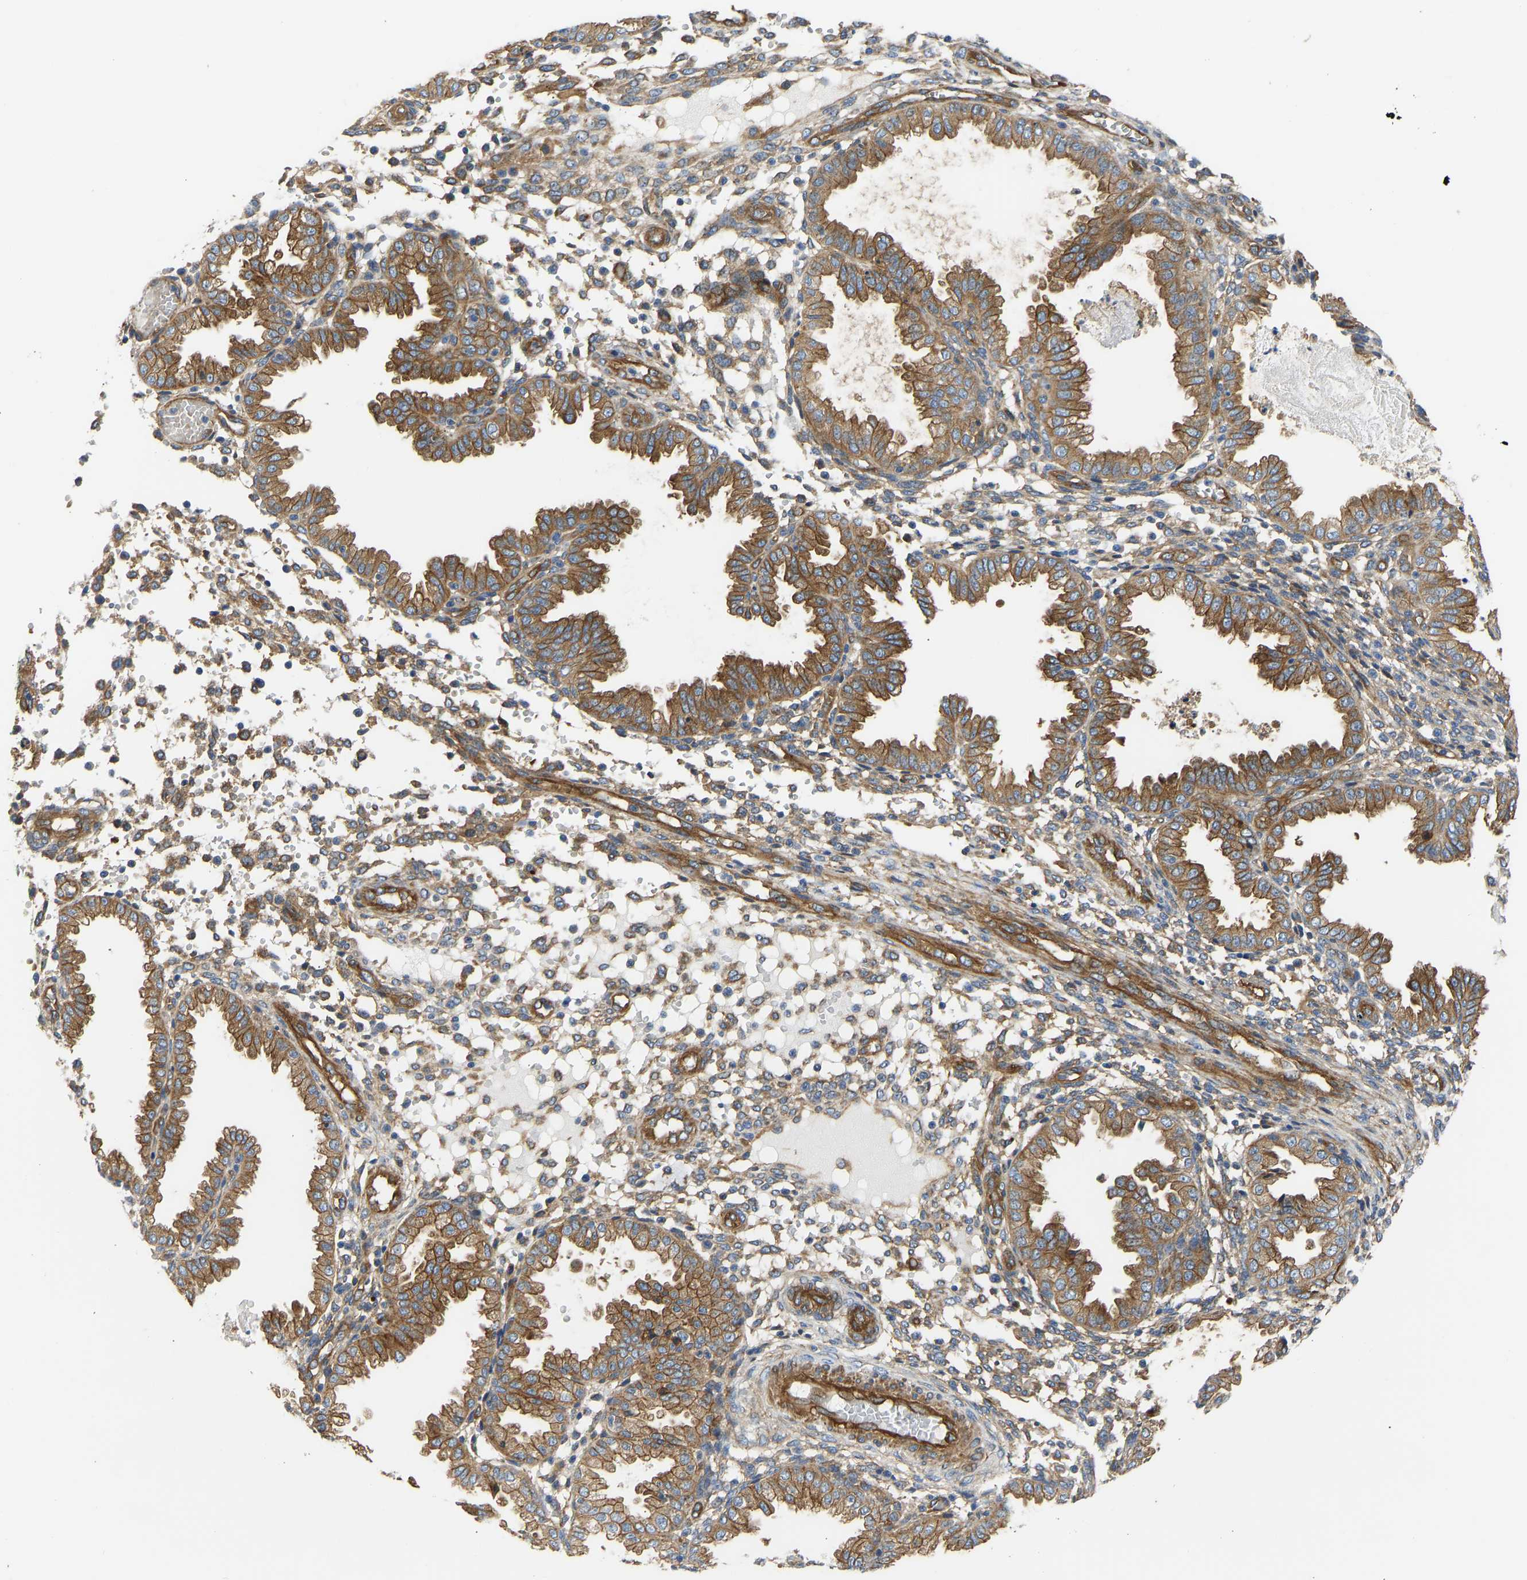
{"staining": {"intensity": "moderate", "quantity": ">75%", "location": "cytoplasmic/membranous"}, "tissue": "endometrium", "cell_type": "Cells in endometrial stroma", "image_type": "normal", "snomed": [{"axis": "morphology", "description": "Normal tissue, NOS"}, {"axis": "topography", "description": "Endometrium"}], "caption": "Immunohistochemical staining of normal human endometrium displays >75% levels of moderate cytoplasmic/membranous protein positivity in approximately >75% of cells in endometrial stroma.", "gene": "MYO1C", "patient": {"sex": "female", "age": 33}}